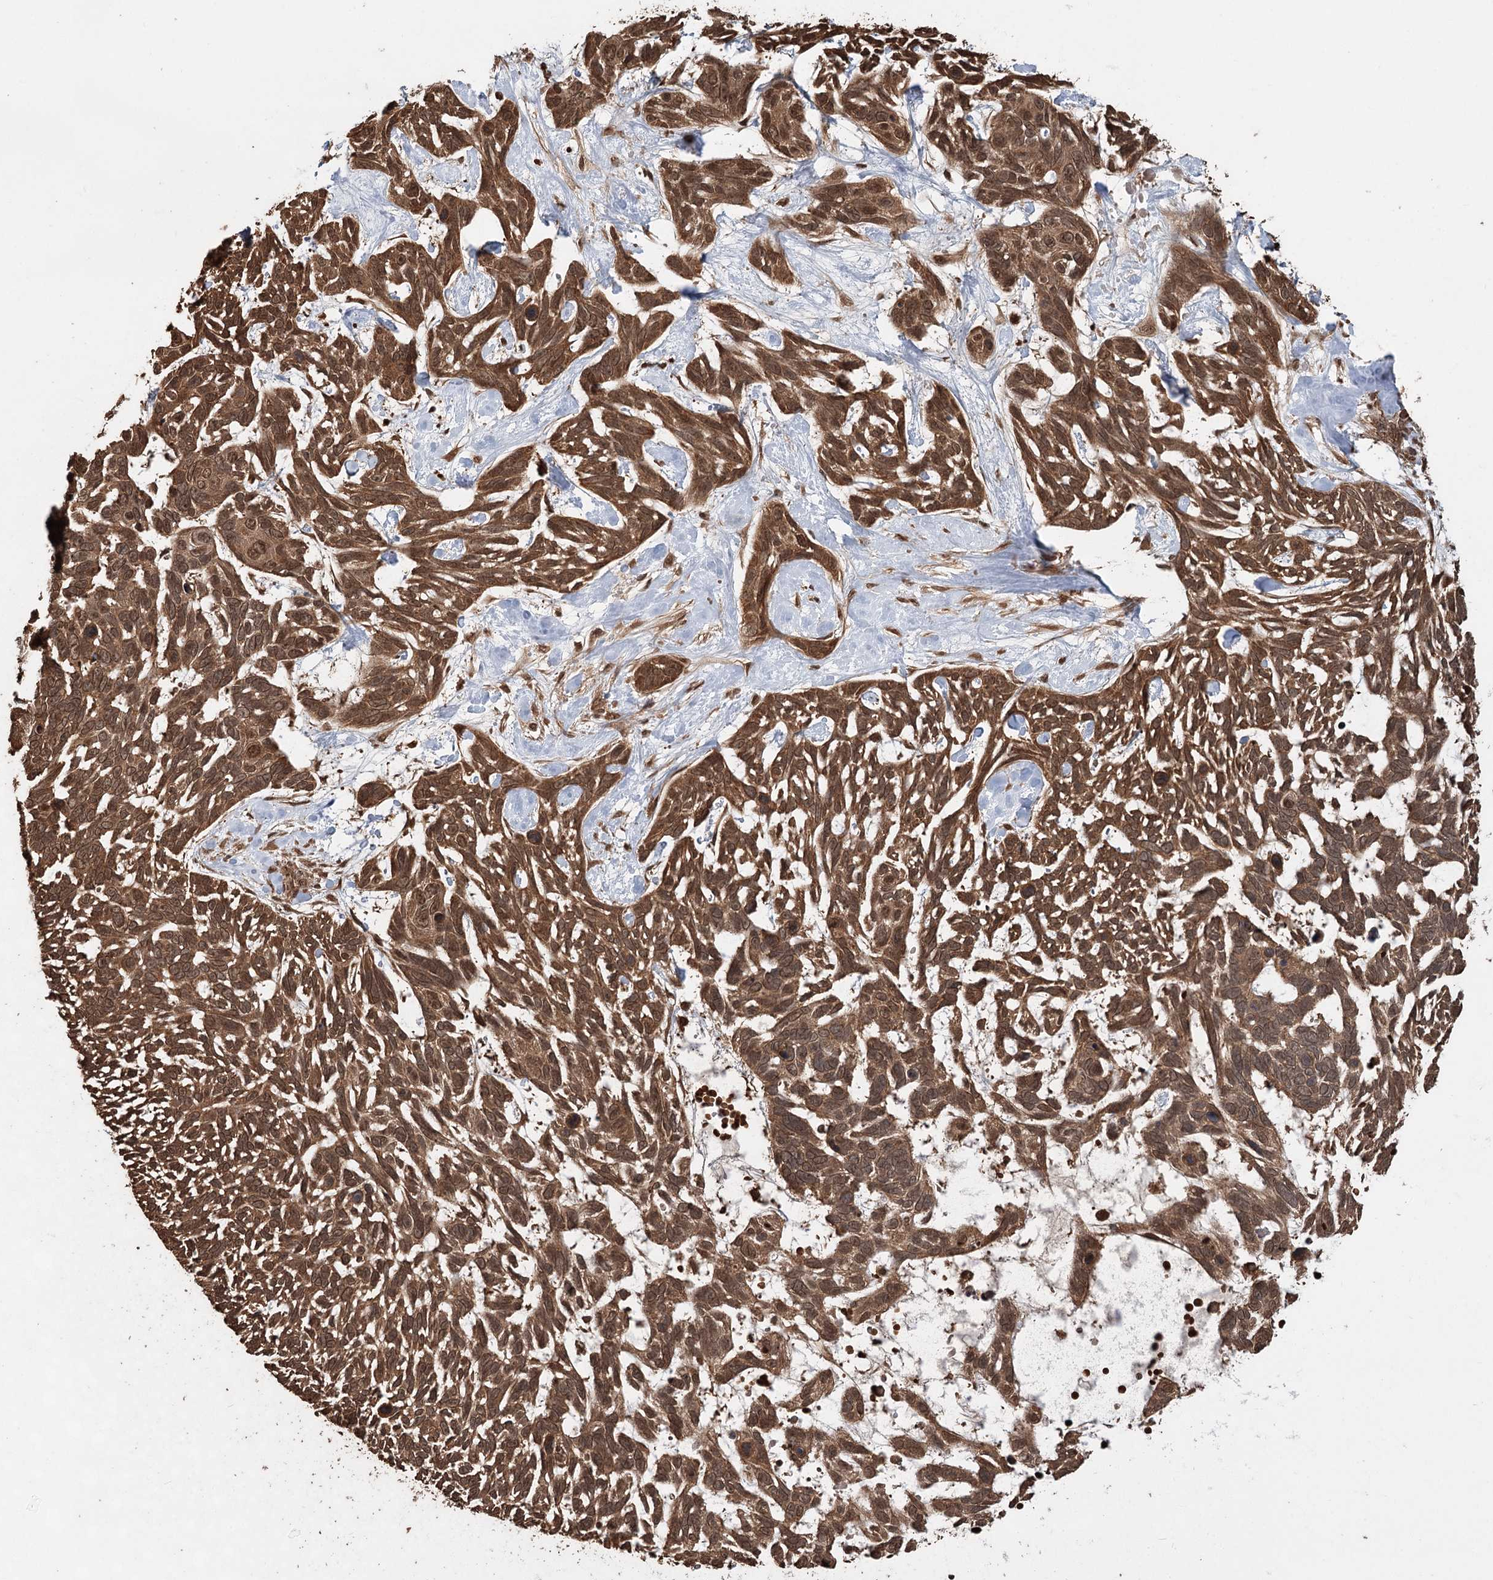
{"staining": {"intensity": "moderate", "quantity": ">75%", "location": "cytoplasmic/membranous,nuclear"}, "tissue": "skin cancer", "cell_type": "Tumor cells", "image_type": "cancer", "snomed": [{"axis": "morphology", "description": "Basal cell carcinoma"}, {"axis": "topography", "description": "Skin"}], "caption": "Immunohistochemistry (IHC) image of neoplastic tissue: human basal cell carcinoma (skin) stained using immunohistochemistry (IHC) demonstrates medium levels of moderate protein expression localized specifically in the cytoplasmic/membranous and nuclear of tumor cells, appearing as a cytoplasmic/membranous and nuclear brown color.", "gene": "N6AMT1", "patient": {"sex": "male", "age": 88}}